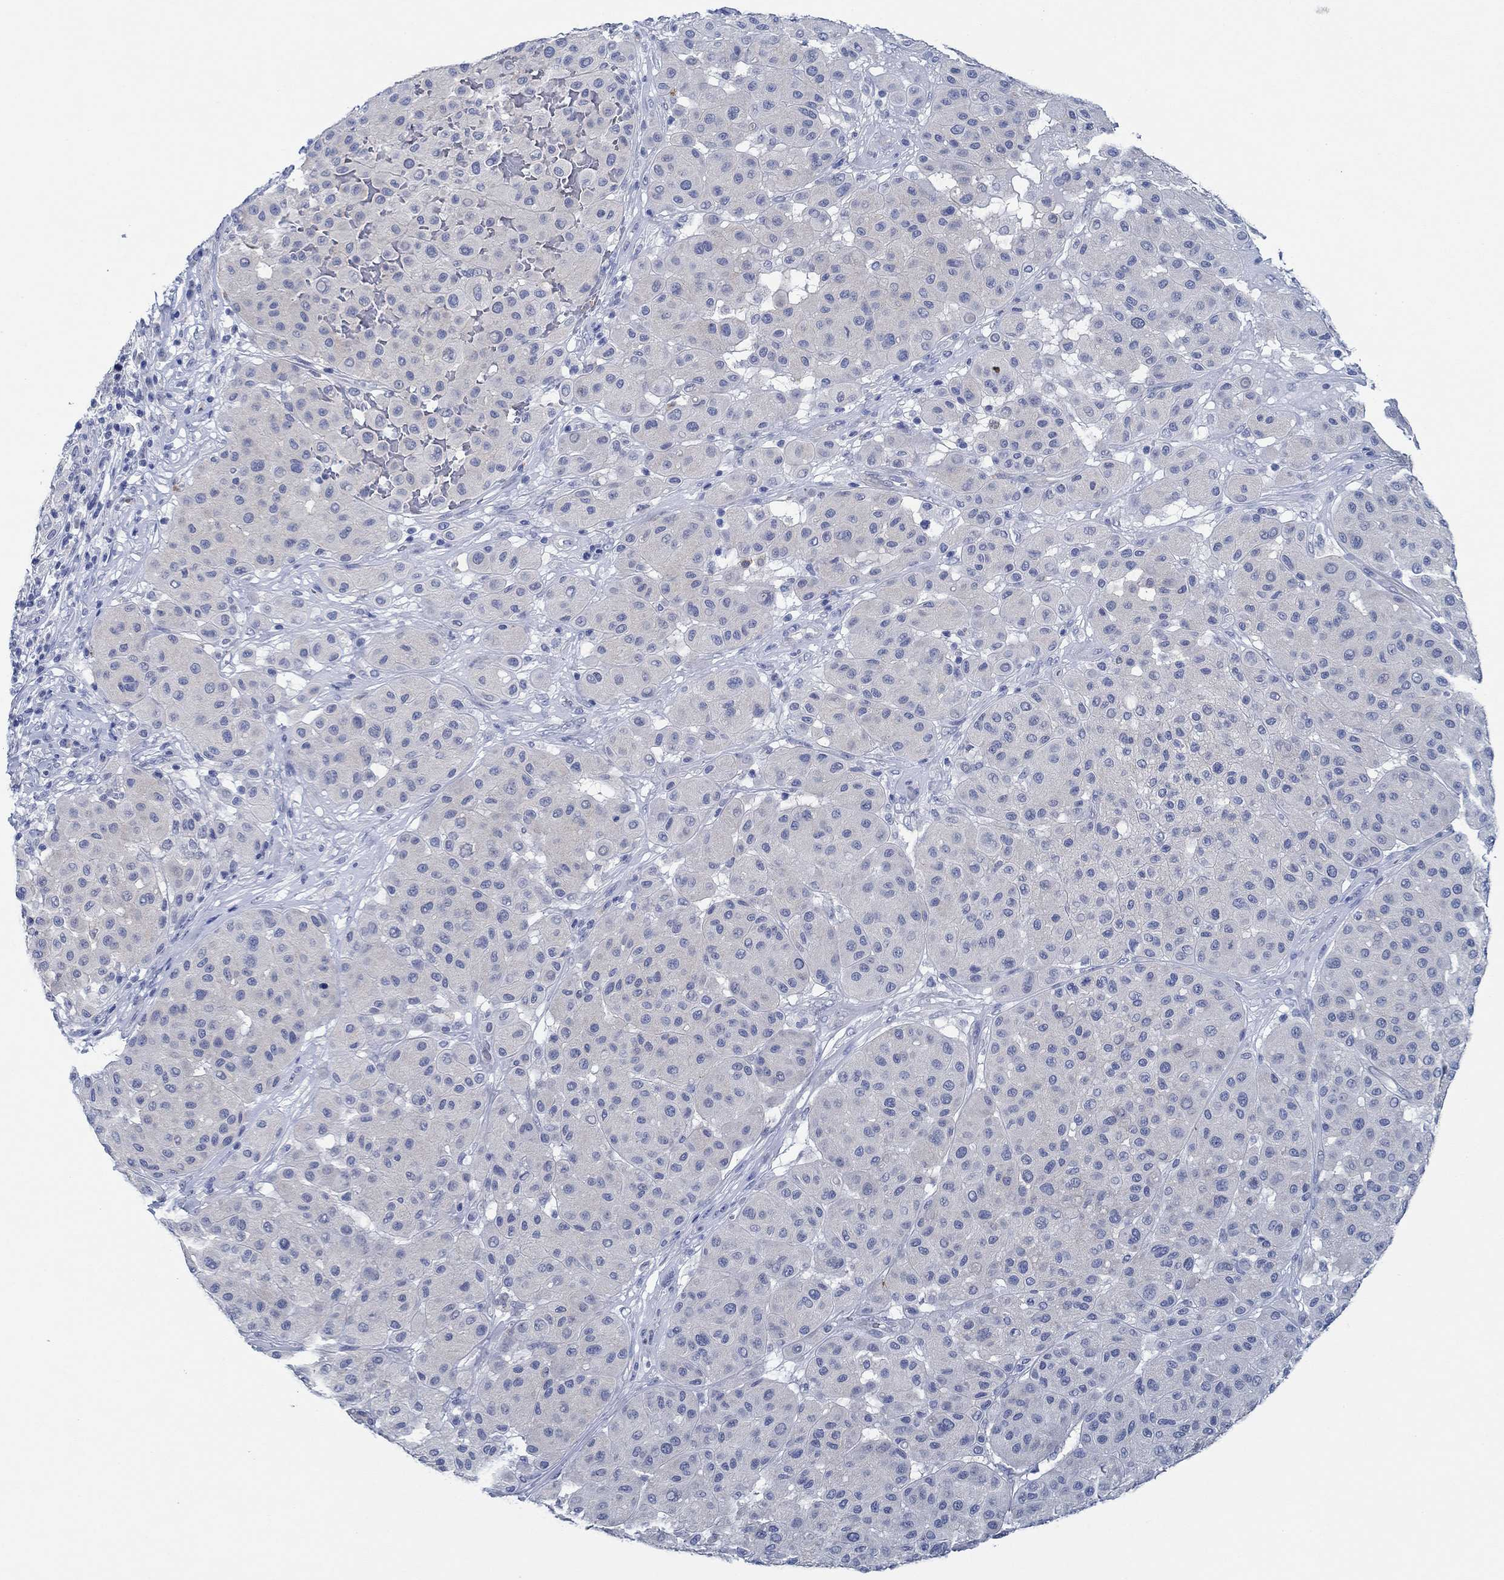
{"staining": {"intensity": "negative", "quantity": "none", "location": "none"}, "tissue": "melanoma", "cell_type": "Tumor cells", "image_type": "cancer", "snomed": [{"axis": "morphology", "description": "Malignant melanoma, Metastatic site"}, {"axis": "topography", "description": "Smooth muscle"}], "caption": "The micrograph displays no staining of tumor cells in malignant melanoma (metastatic site).", "gene": "ZNF671", "patient": {"sex": "male", "age": 41}}